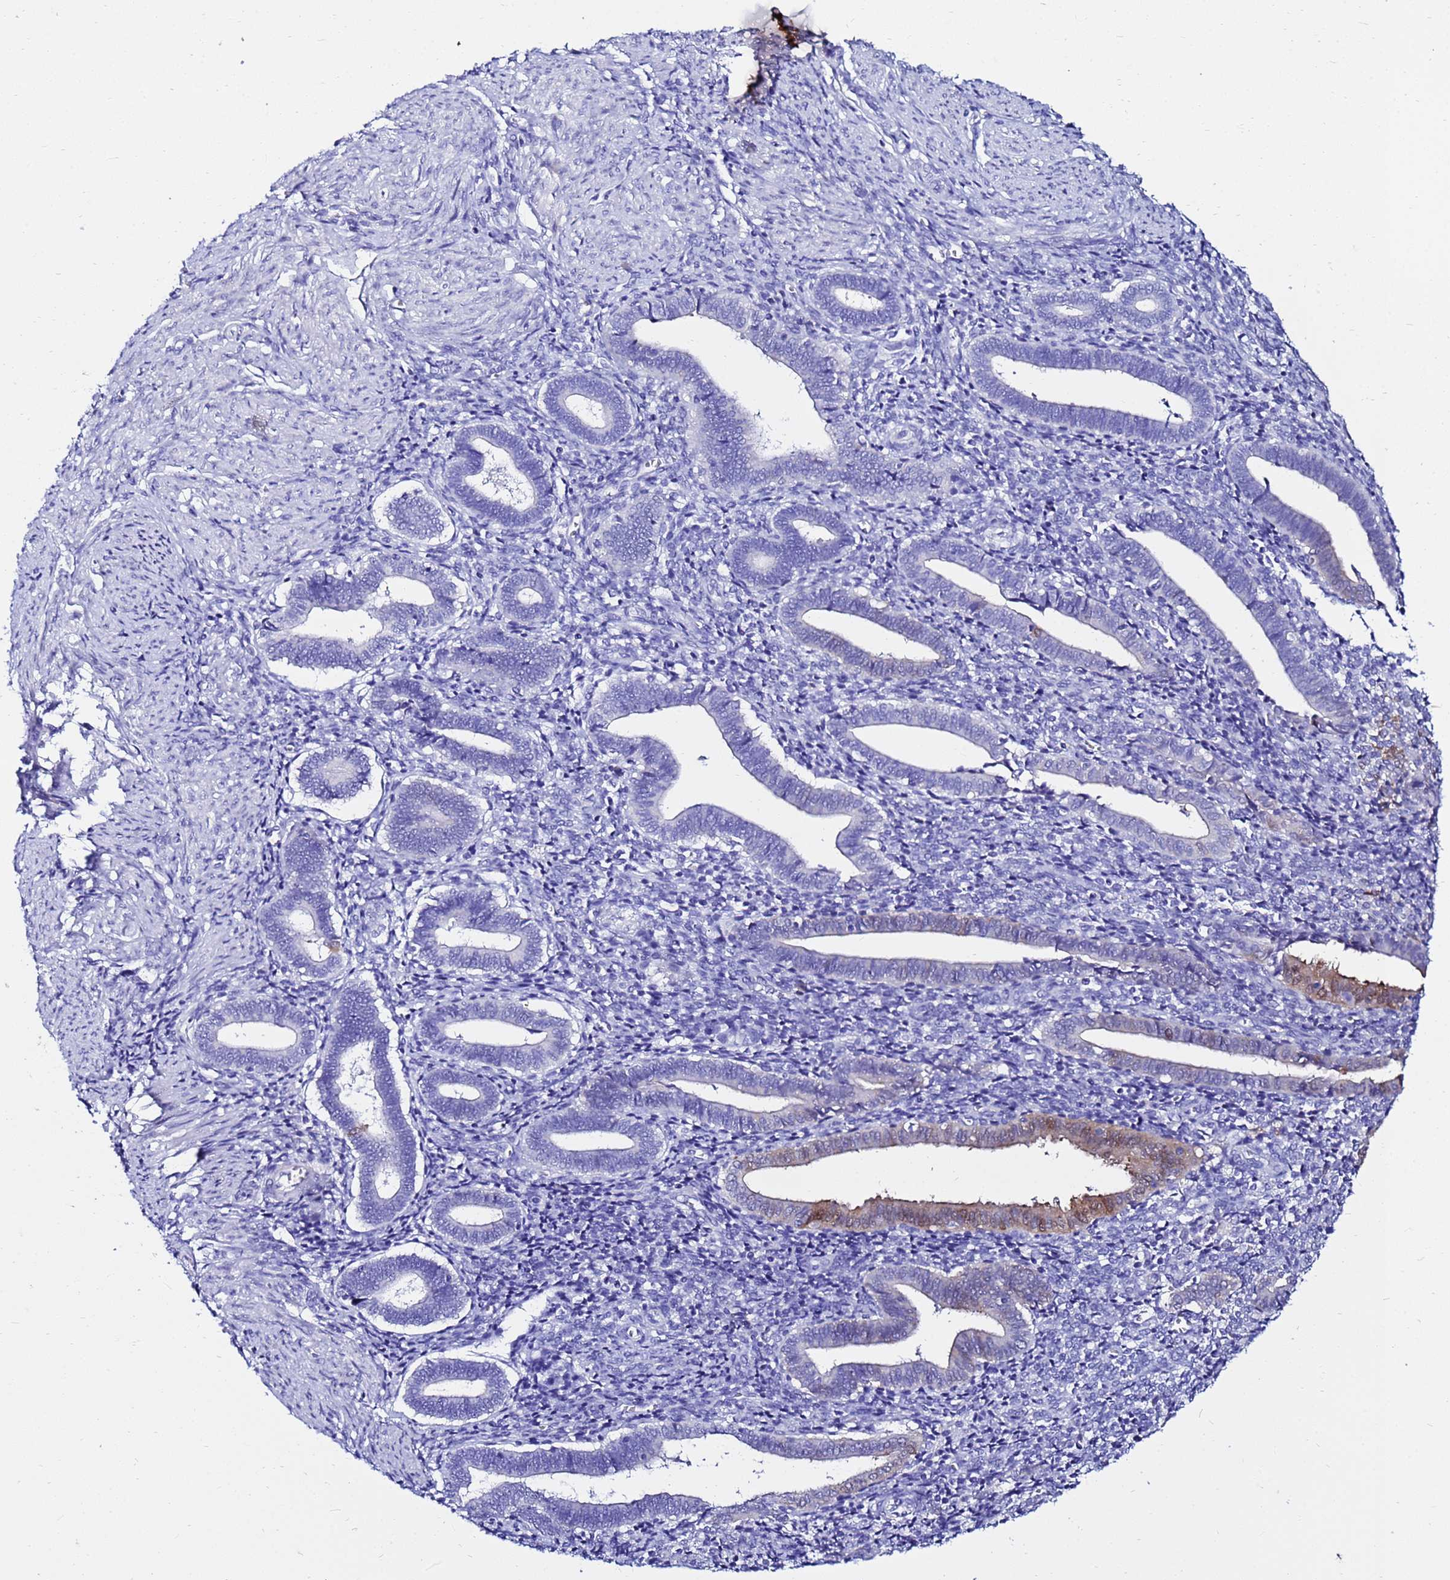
{"staining": {"intensity": "negative", "quantity": "none", "location": "none"}, "tissue": "endometrium", "cell_type": "Cells in endometrial stroma", "image_type": "normal", "snomed": [{"axis": "morphology", "description": "Normal tissue, NOS"}, {"axis": "topography", "description": "Other"}, {"axis": "topography", "description": "Endometrium"}], "caption": "Immunohistochemical staining of unremarkable human endometrium exhibits no significant expression in cells in endometrial stroma. (DAB IHC with hematoxylin counter stain).", "gene": "PPP1R14C", "patient": {"sex": "female", "age": 44}}